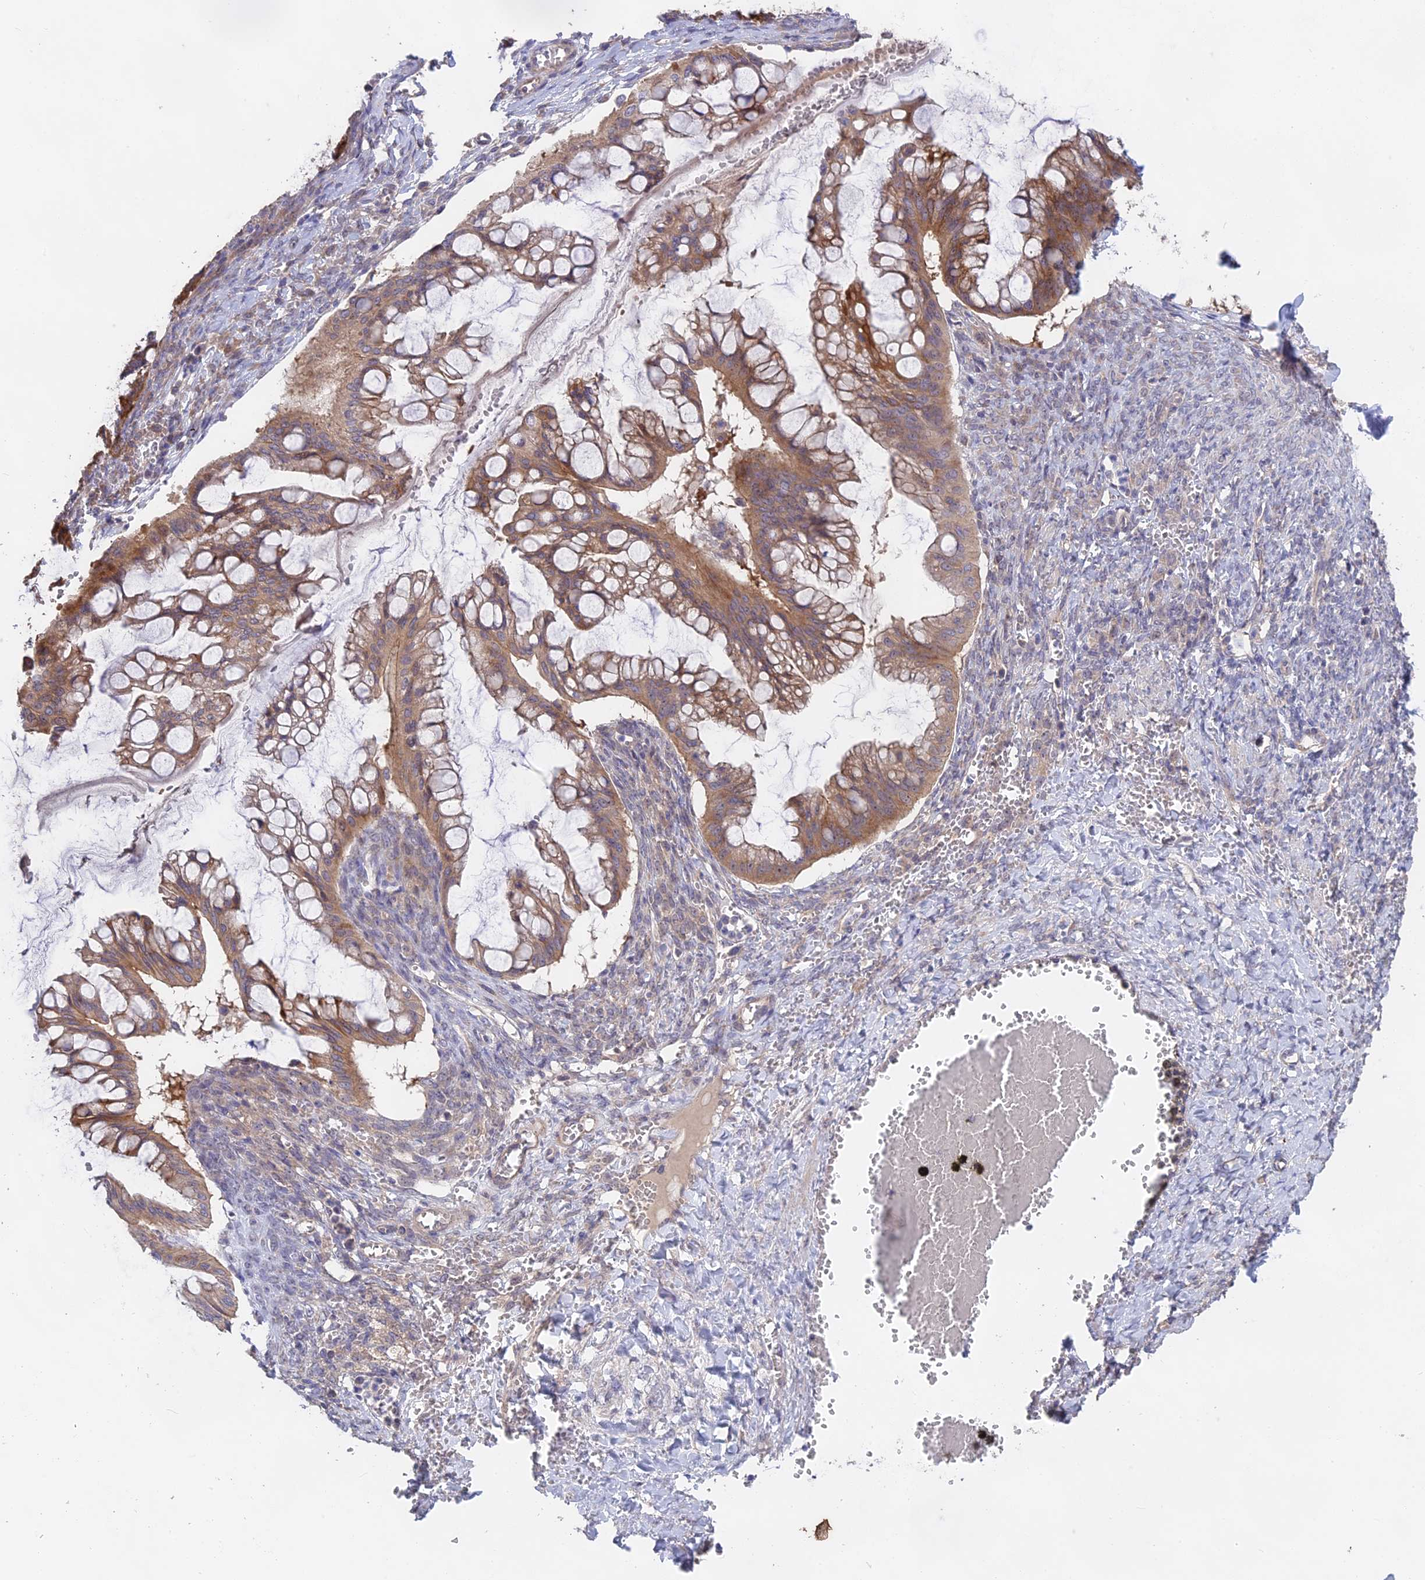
{"staining": {"intensity": "strong", "quantity": "25%-75%", "location": "cytoplasmic/membranous"}, "tissue": "ovarian cancer", "cell_type": "Tumor cells", "image_type": "cancer", "snomed": [{"axis": "morphology", "description": "Cystadenocarcinoma, mucinous, NOS"}, {"axis": "topography", "description": "Ovary"}], "caption": "Ovarian cancer tissue displays strong cytoplasmic/membranous expression in approximately 25%-75% of tumor cells", "gene": "TENT4B", "patient": {"sex": "female", "age": 73}}